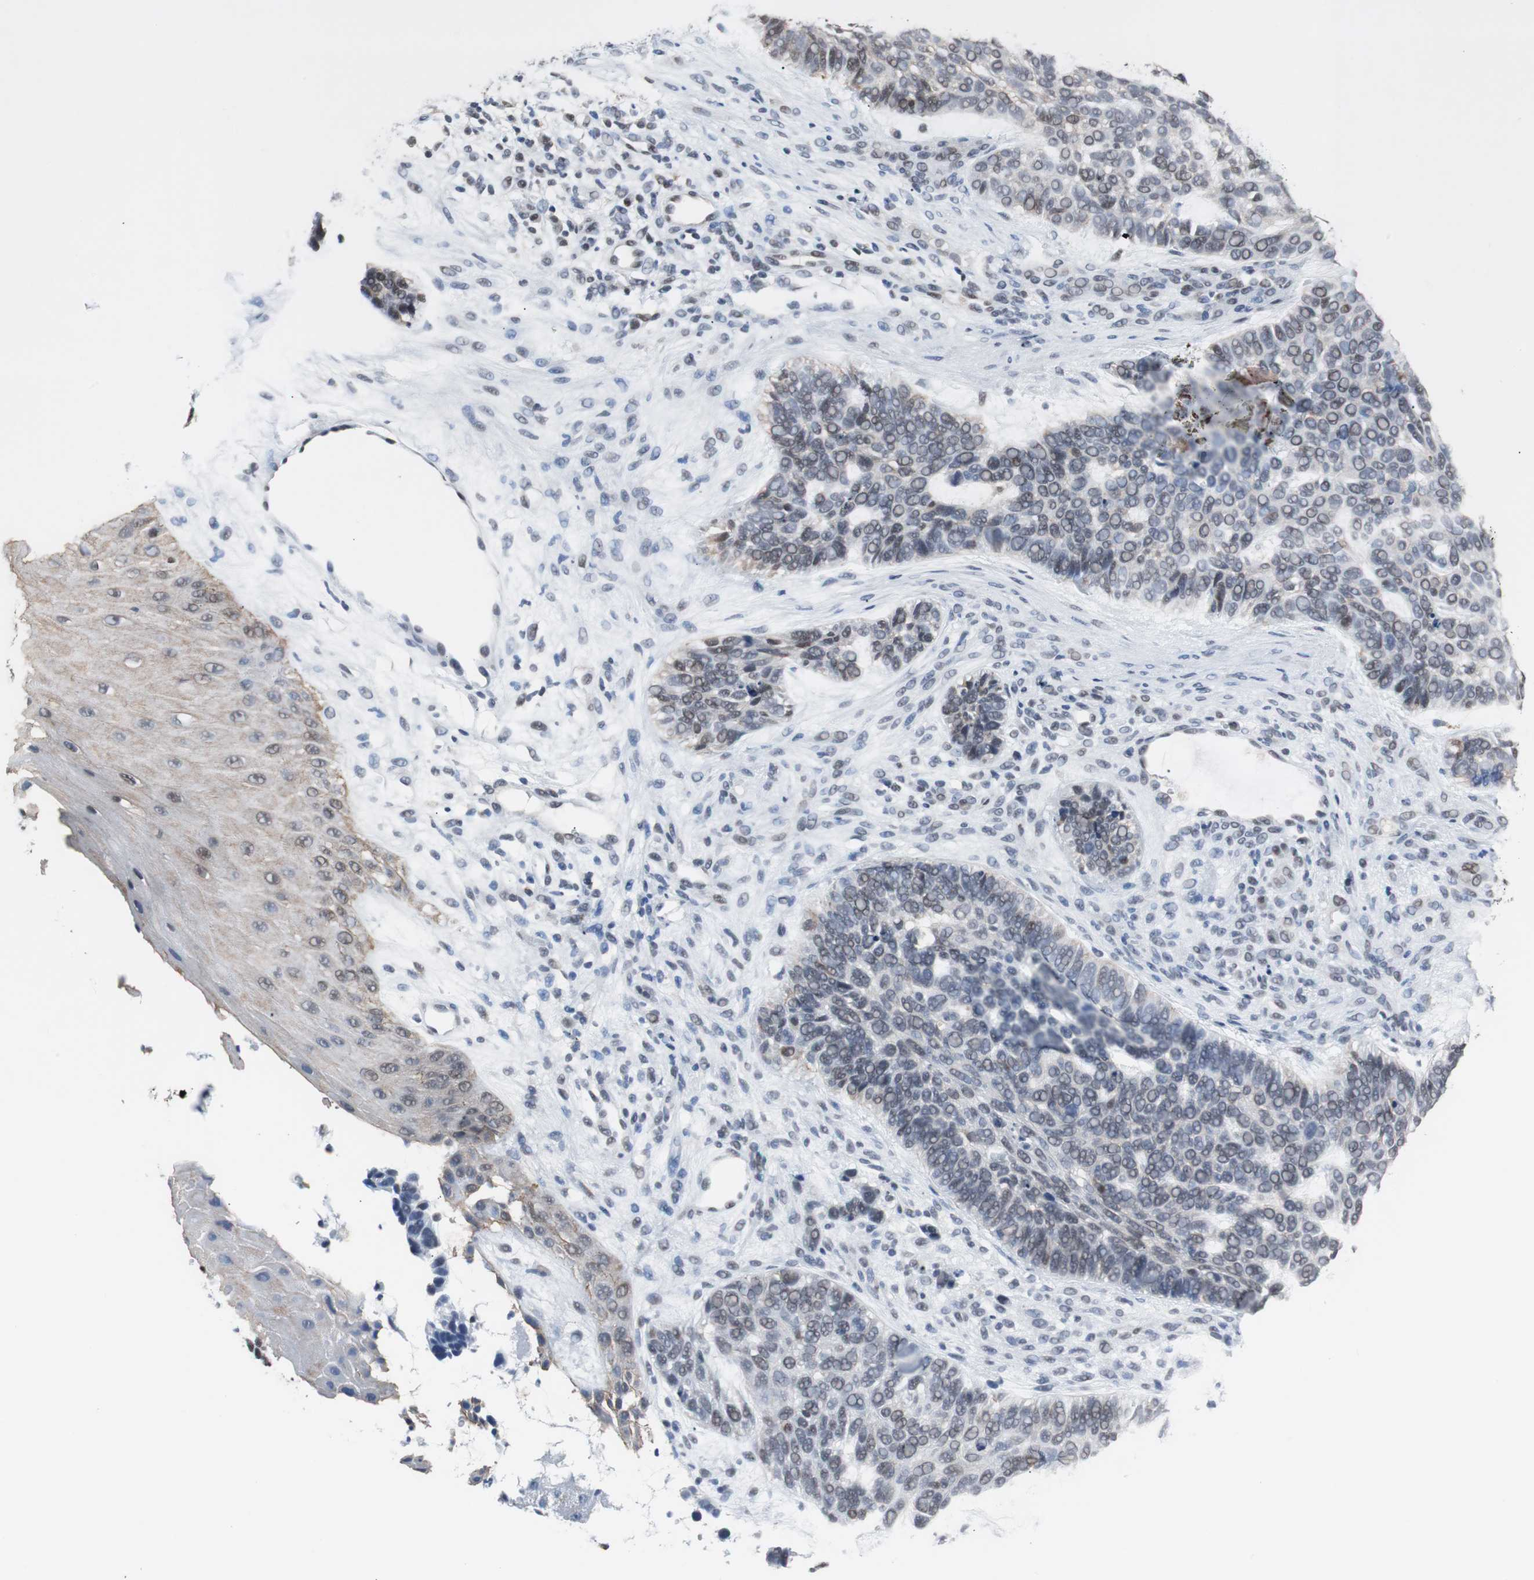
{"staining": {"intensity": "weak", "quantity": "<25%", "location": "nuclear"}, "tissue": "skin cancer", "cell_type": "Tumor cells", "image_type": "cancer", "snomed": [{"axis": "morphology", "description": "Basal cell carcinoma"}, {"axis": "topography", "description": "Skin"}], "caption": "Tumor cells show no significant positivity in skin cancer. (DAB (3,3'-diaminobenzidine) immunohistochemistry with hematoxylin counter stain).", "gene": "TAF7", "patient": {"sex": "male", "age": 87}}